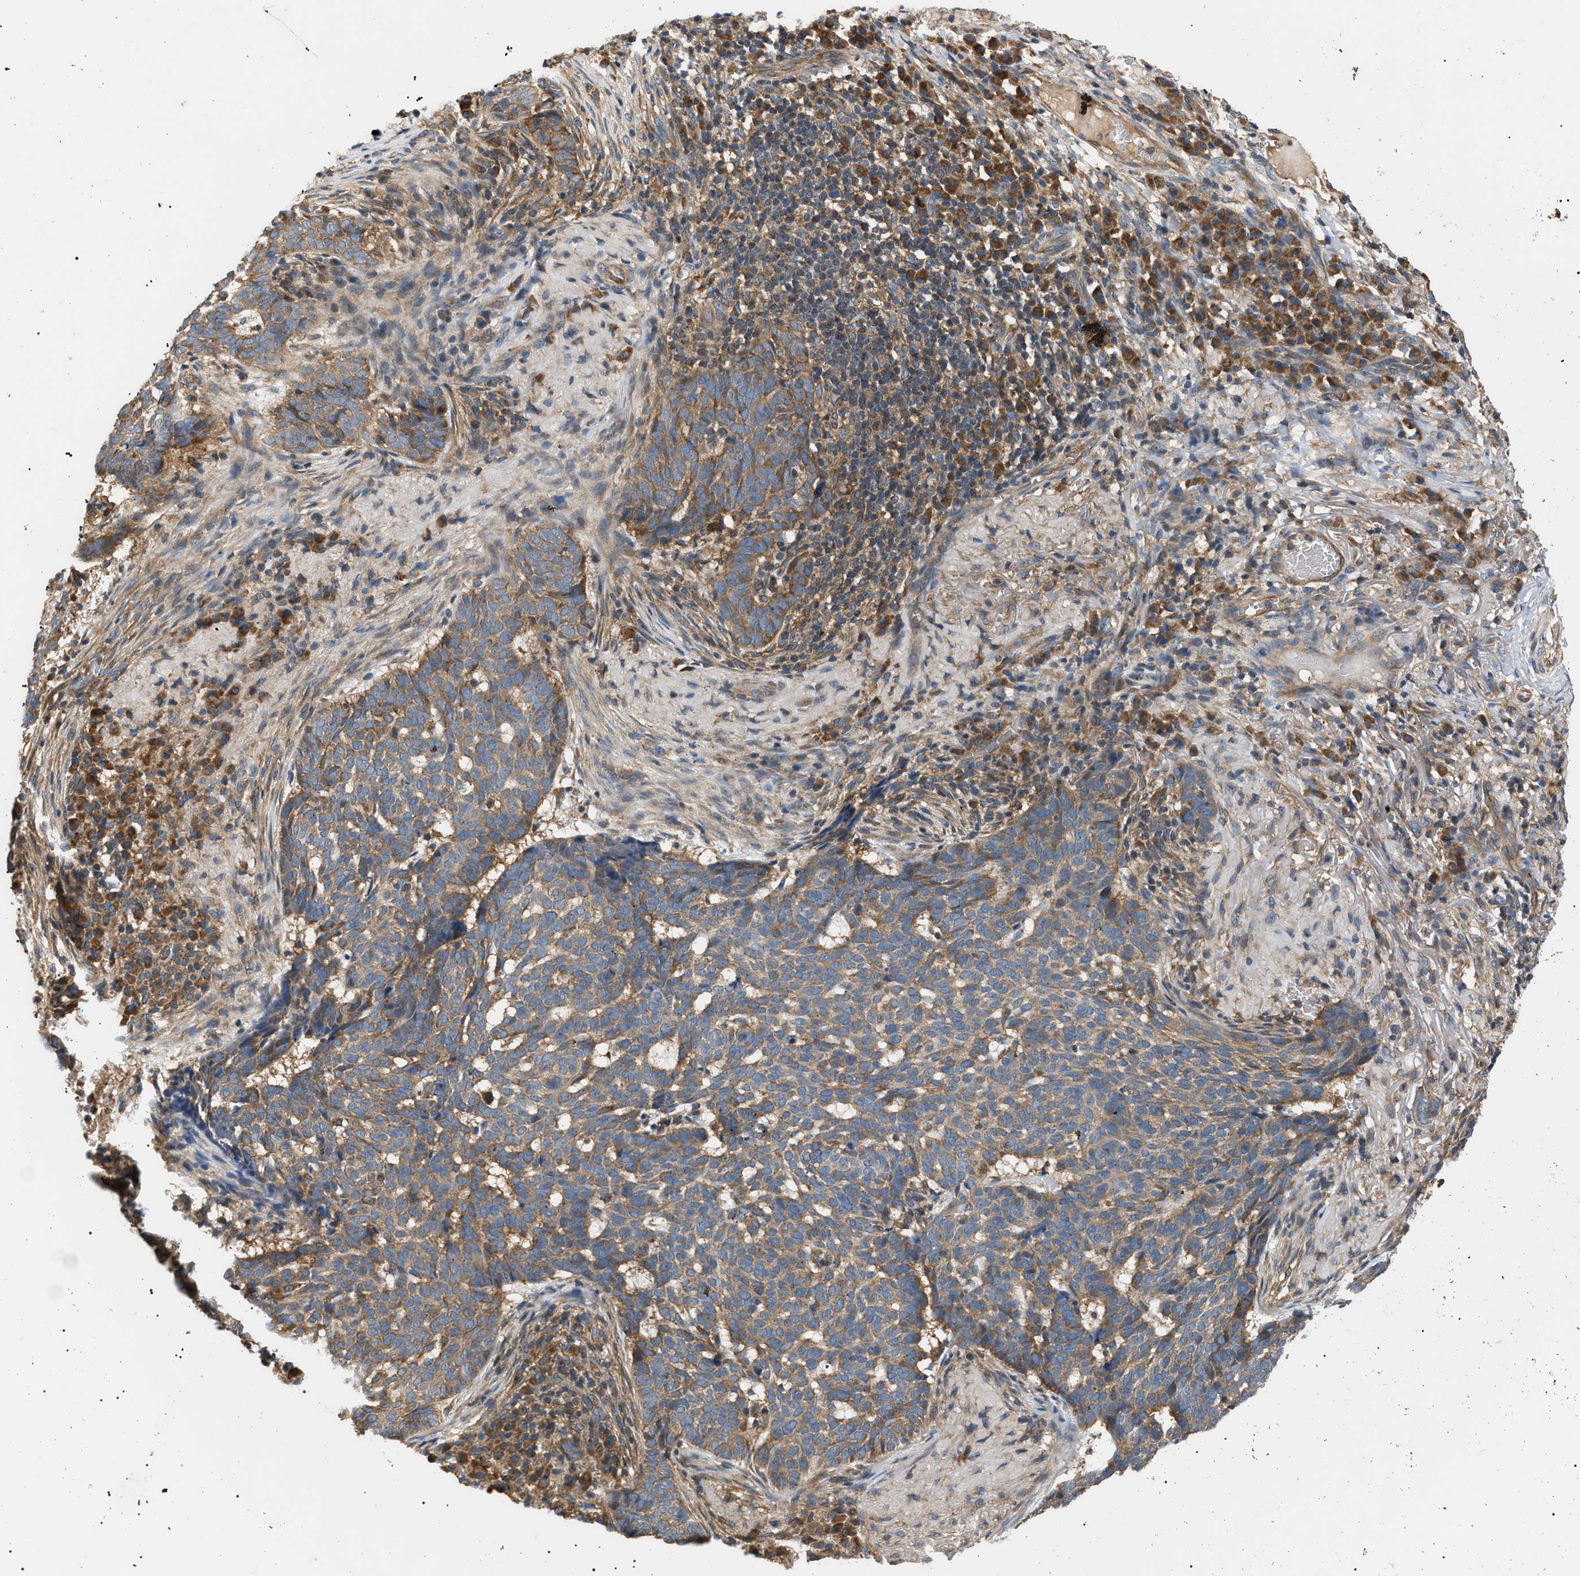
{"staining": {"intensity": "moderate", "quantity": ">75%", "location": "cytoplasmic/membranous"}, "tissue": "skin cancer", "cell_type": "Tumor cells", "image_type": "cancer", "snomed": [{"axis": "morphology", "description": "Basal cell carcinoma"}, {"axis": "topography", "description": "Skin"}], "caption": "The photomicrograph displays immunohistochemical staining of skin basal cell carcinoma. There is moderate cytoplasmic/membranous staining is appreciated in approximately >75% of tumor cells. Immunohistochemistry (ihc) stains the protein in brown and the nuclei are stained blue.", "gene": "PPM1B", "patient": {"sex": "male", "age": 85}}